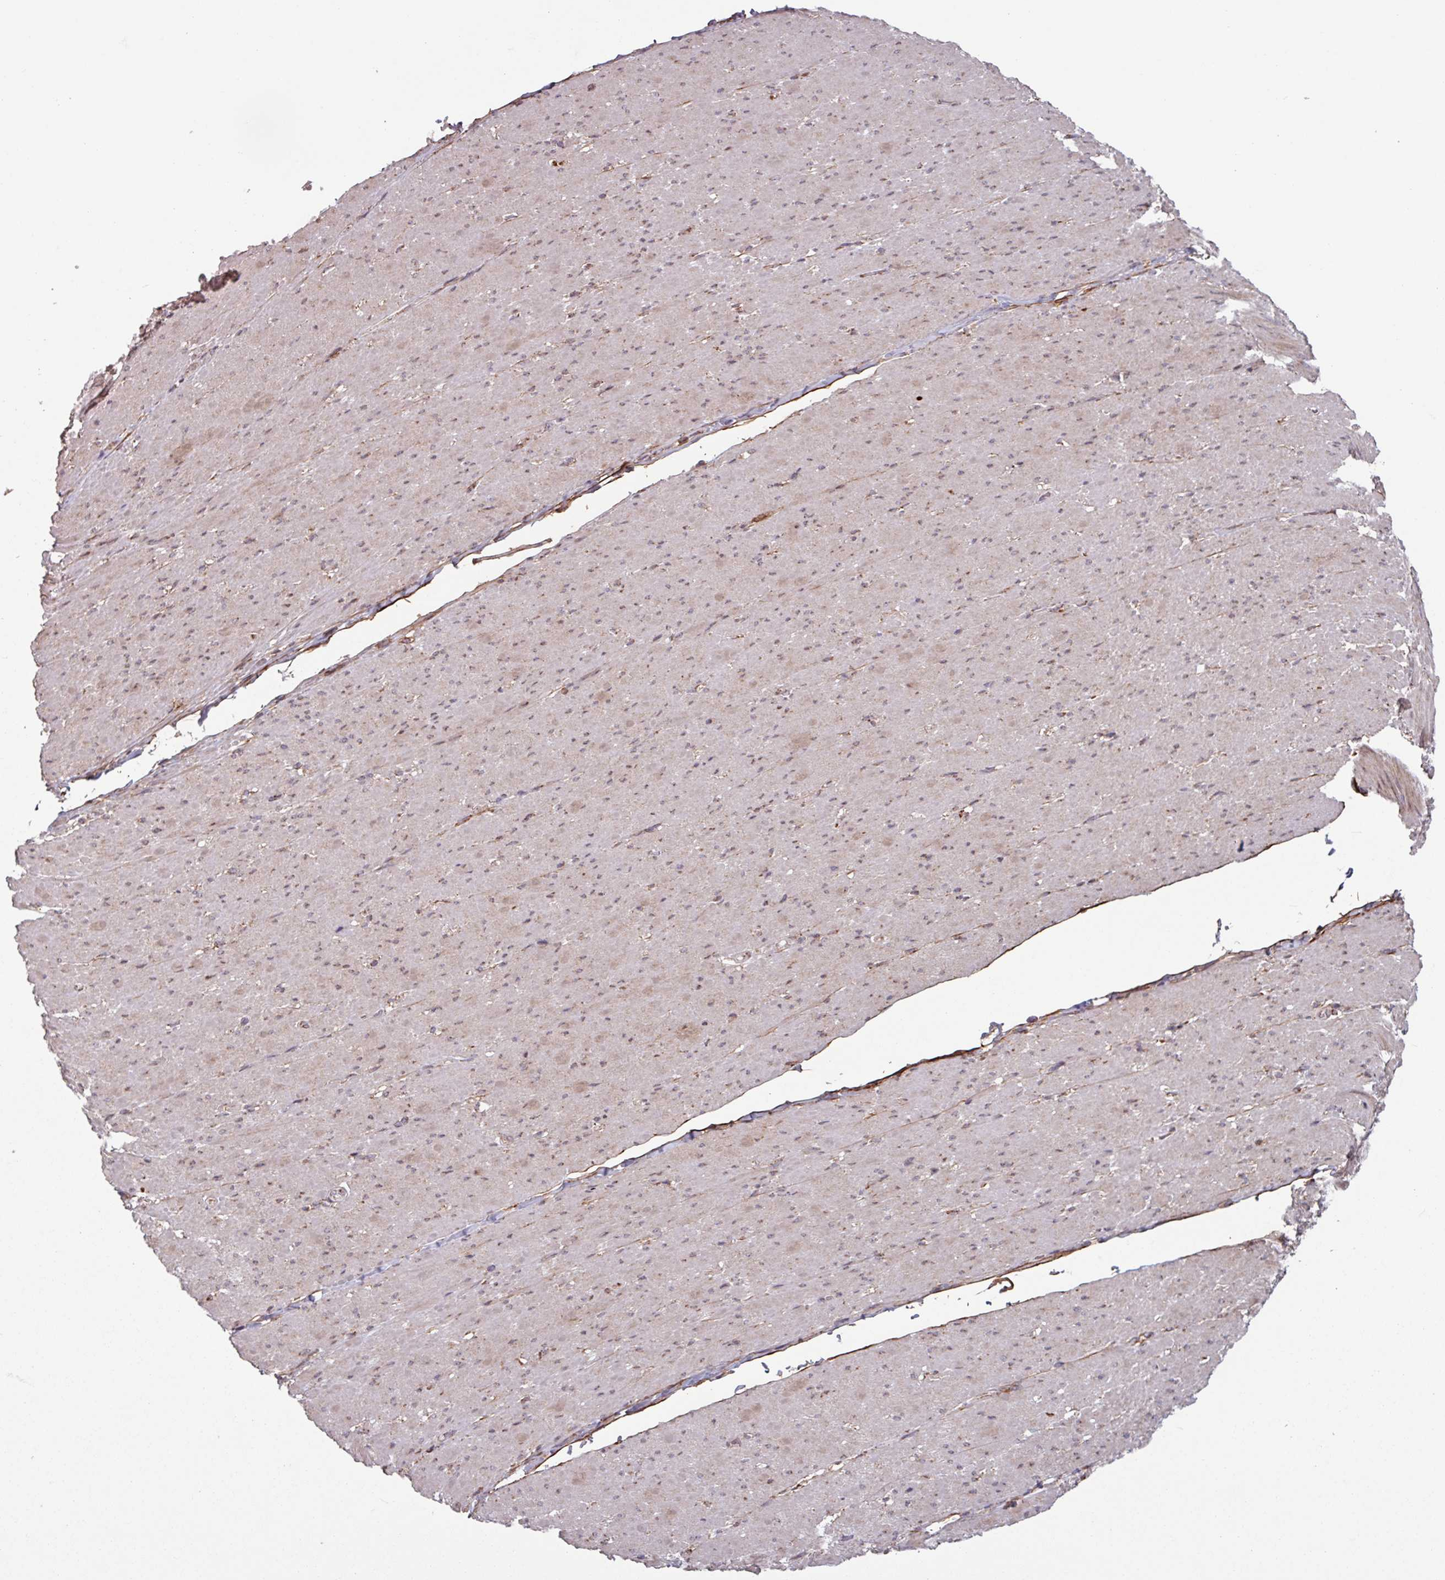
{"staining": {"intensity": "weak", "quantity": ">75%", "location": "cytoplasmic/membranous"}, "tissue": "smooth muscle", "cell_type": "Smooth muscle cells", "image_type": "normal", "snomed": [{"axis": "morphology", "description": "Normal tissue, NOS"}, {"axis": "topography", "description": "Smooth muscle"}, {"axis": "topography", "description": "Rectum"}], "caption": "This histopathology image displays immunohistochemistry (IHC) staining of unremarkable smooth muscle, with low weak cytoplasmic/membranous positivity in about >75% of smooth muscle cells.", "gene": "COX7C", "patient": {"sex": "male", "age": 53}}